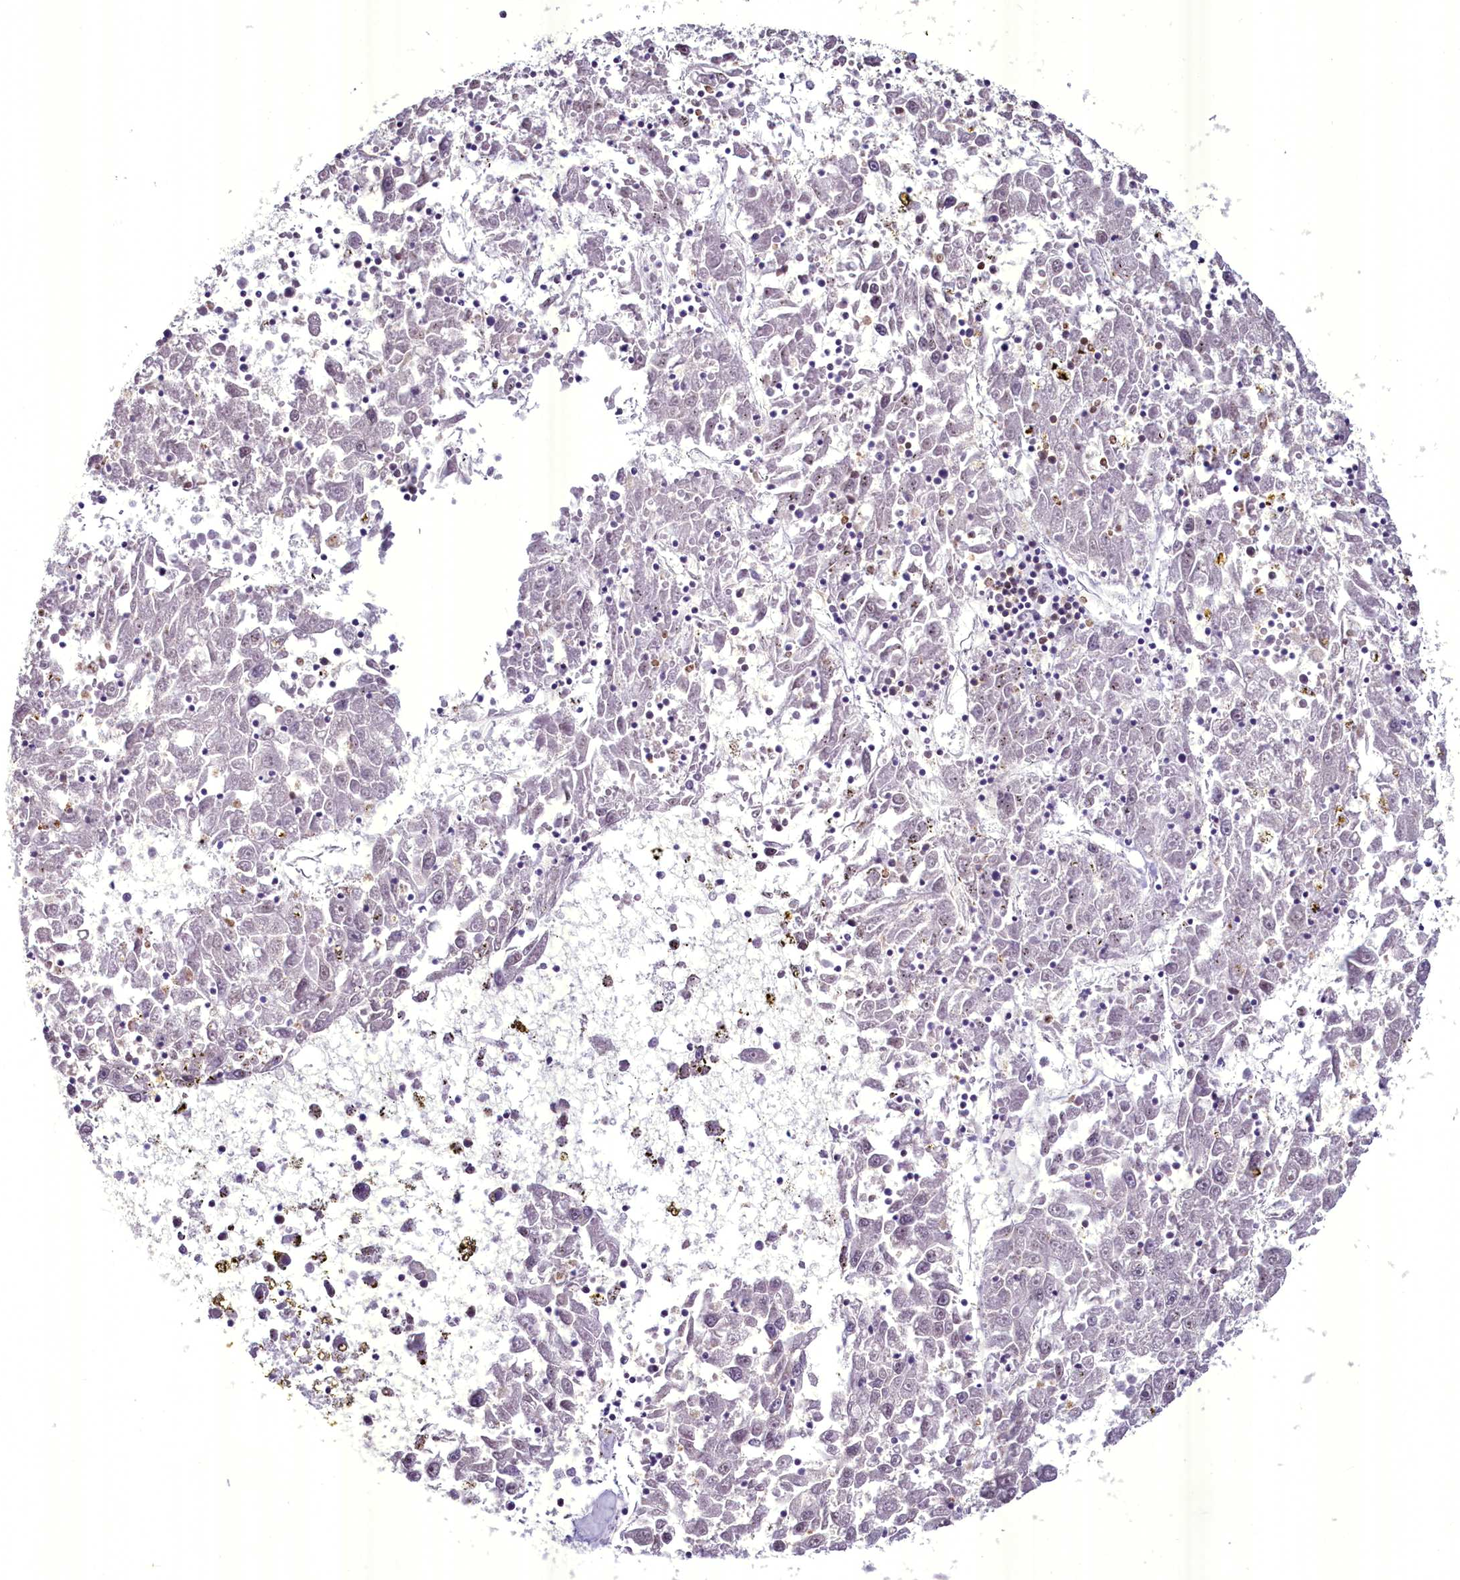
{"staining": {"intensity": "negative", "quantity": "none", "location": "none"}, "tissue": "liver cancer", "cell_type": "Tumor cells", "image_type": "cancer", "snomed": [{"axis": "morphology", "description": "Carcinoma, Hepatocellular, NOS"}, {"axis": "topography", "description": "Liver"}], "caption": "Protein analysis of hepatocellular carcinoma (liver) shows no significant expression in tumor cells.", "gene": "BANK1", "patient": {"sex": "male", "age": 49}}